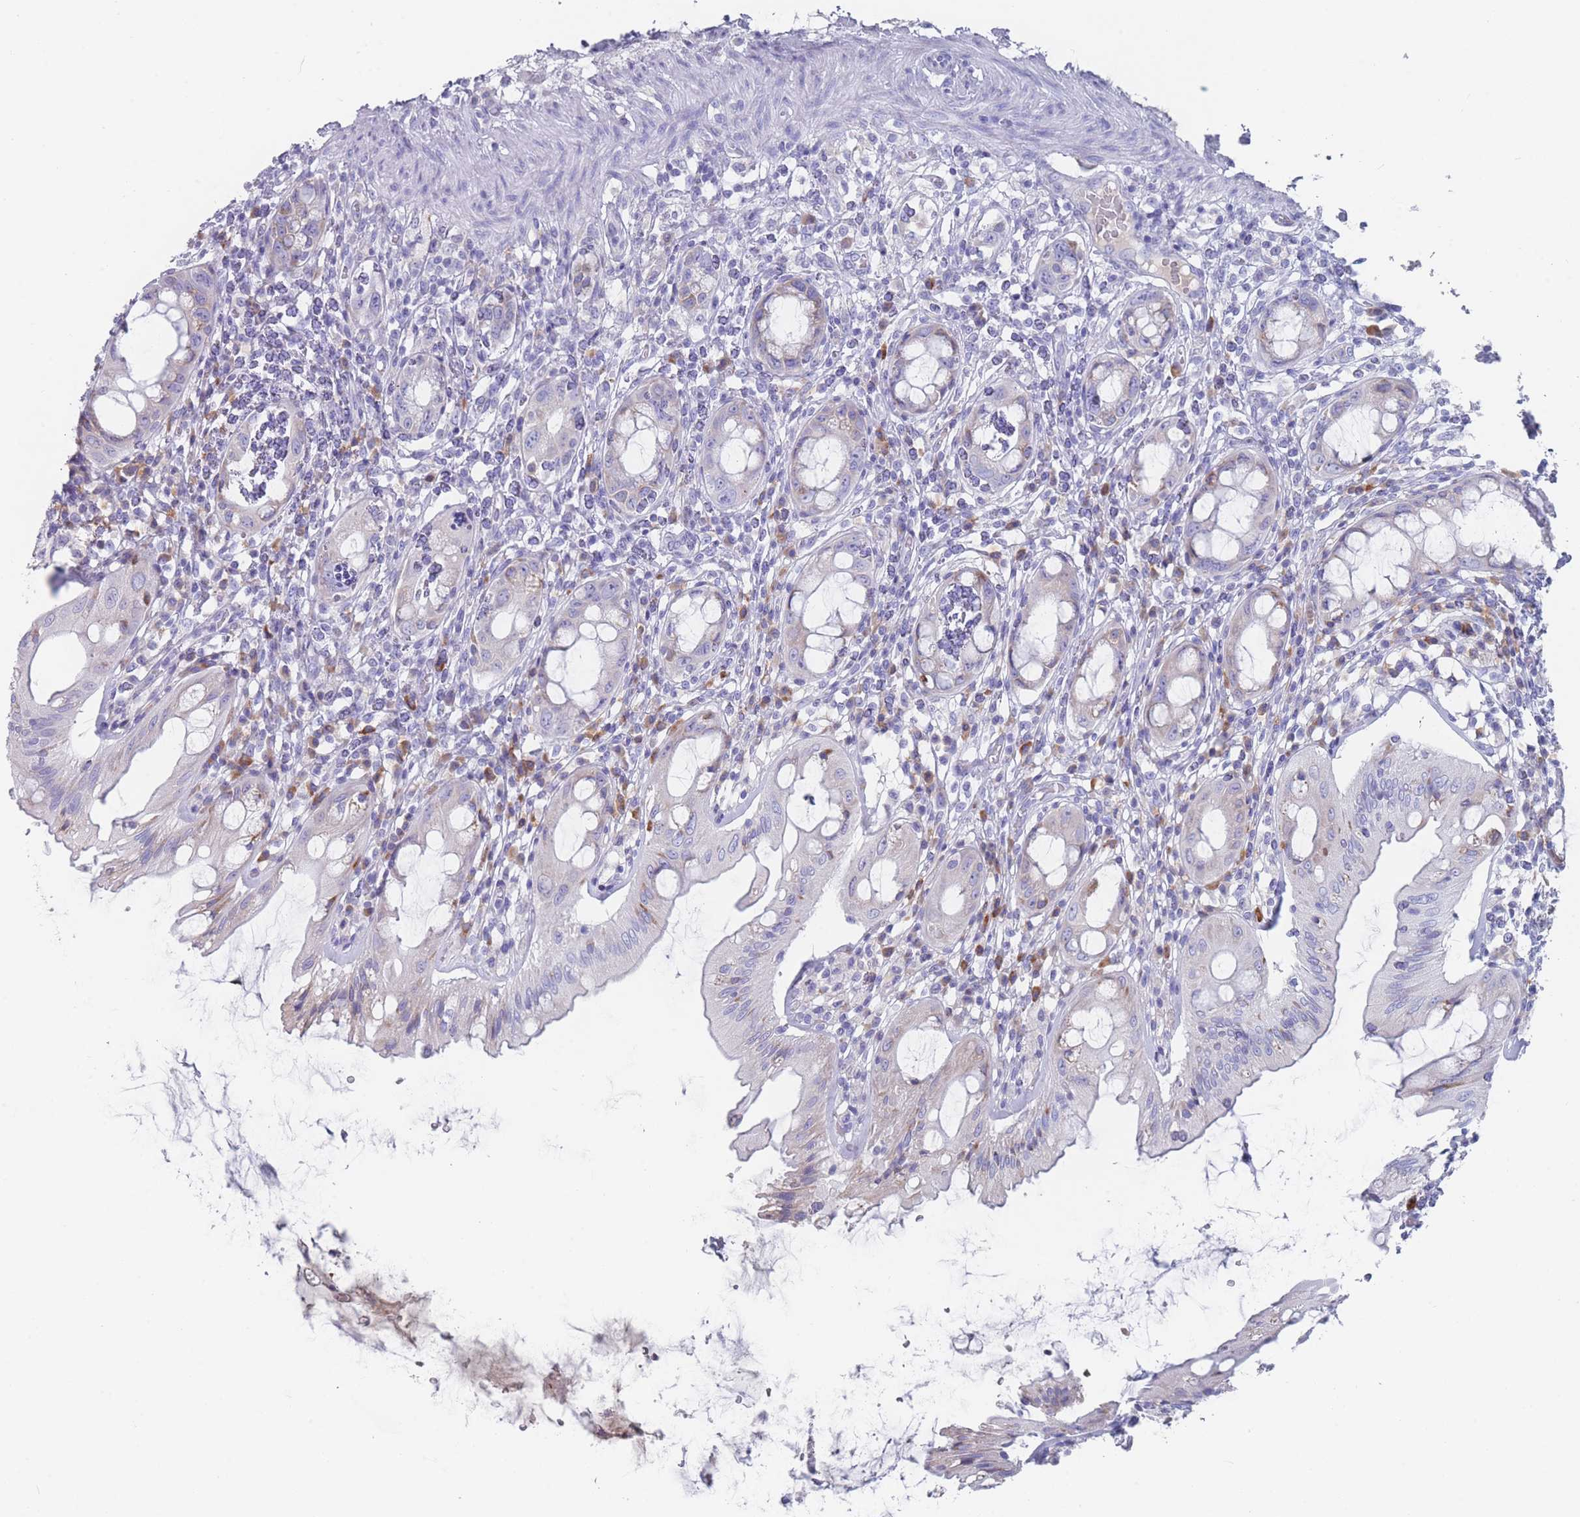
{"staining": {"intensity": "negative", "quantity": "none", "location": "none"}, "tissue": "rectum", "cell_type": "Glandular cells", "image_type": "normal", "snomed": [{"axis": "morphology", "description": "Normal tissue, NOS"}, {"axis": "topography", "description": "Rectum"}], "caption": "The image shows no staining of glandular cells in normal rectum.", "gene": "ST8SIA5", "patient": {"sex": "female", "age": 57}}